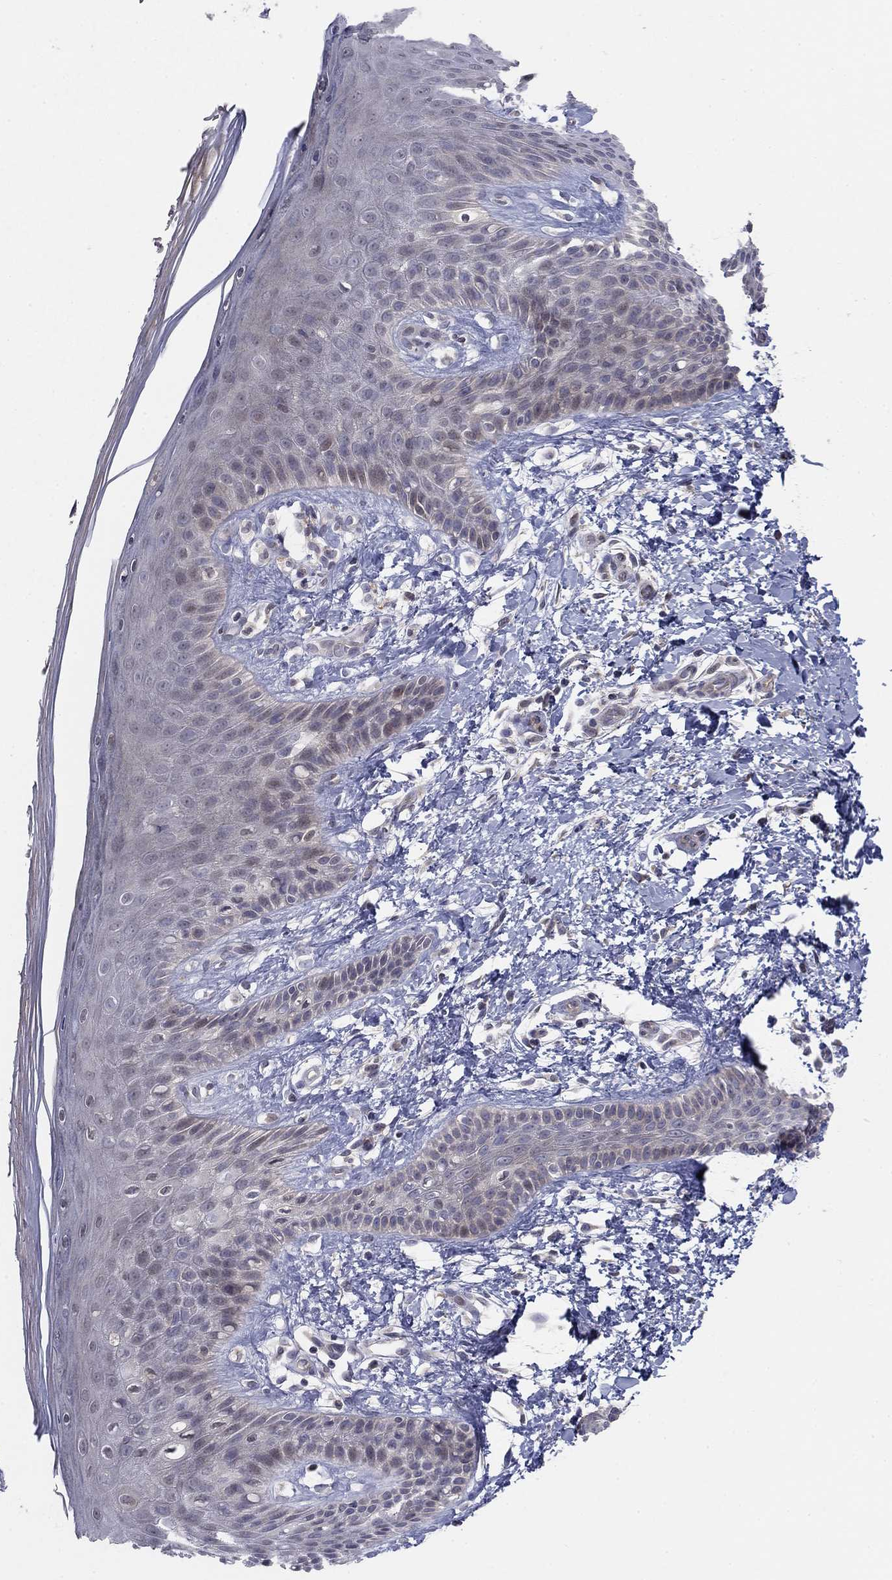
{"staining": {"intensity": "negative", "quantity": "none", "location": "none"}, "tissue": "skin", "cell_type": "Epidermal cells", "image_type": "normal", "snomed": [{"axis": "morphology", "description": "Normal tissue, NOS"}, {"axis": "topography", "description": "Anal"}], "caption": "Immunohistochemical staining of unremarkable human skin displays no significant staining in epidermal cells. Brightfield microscopy of immunohistochemistry stained with DAB (brown) and hematoxylin (blue), captured at high magnification.", "gene": "AMN1", "patient": {"sex": "male", "age": 36}}